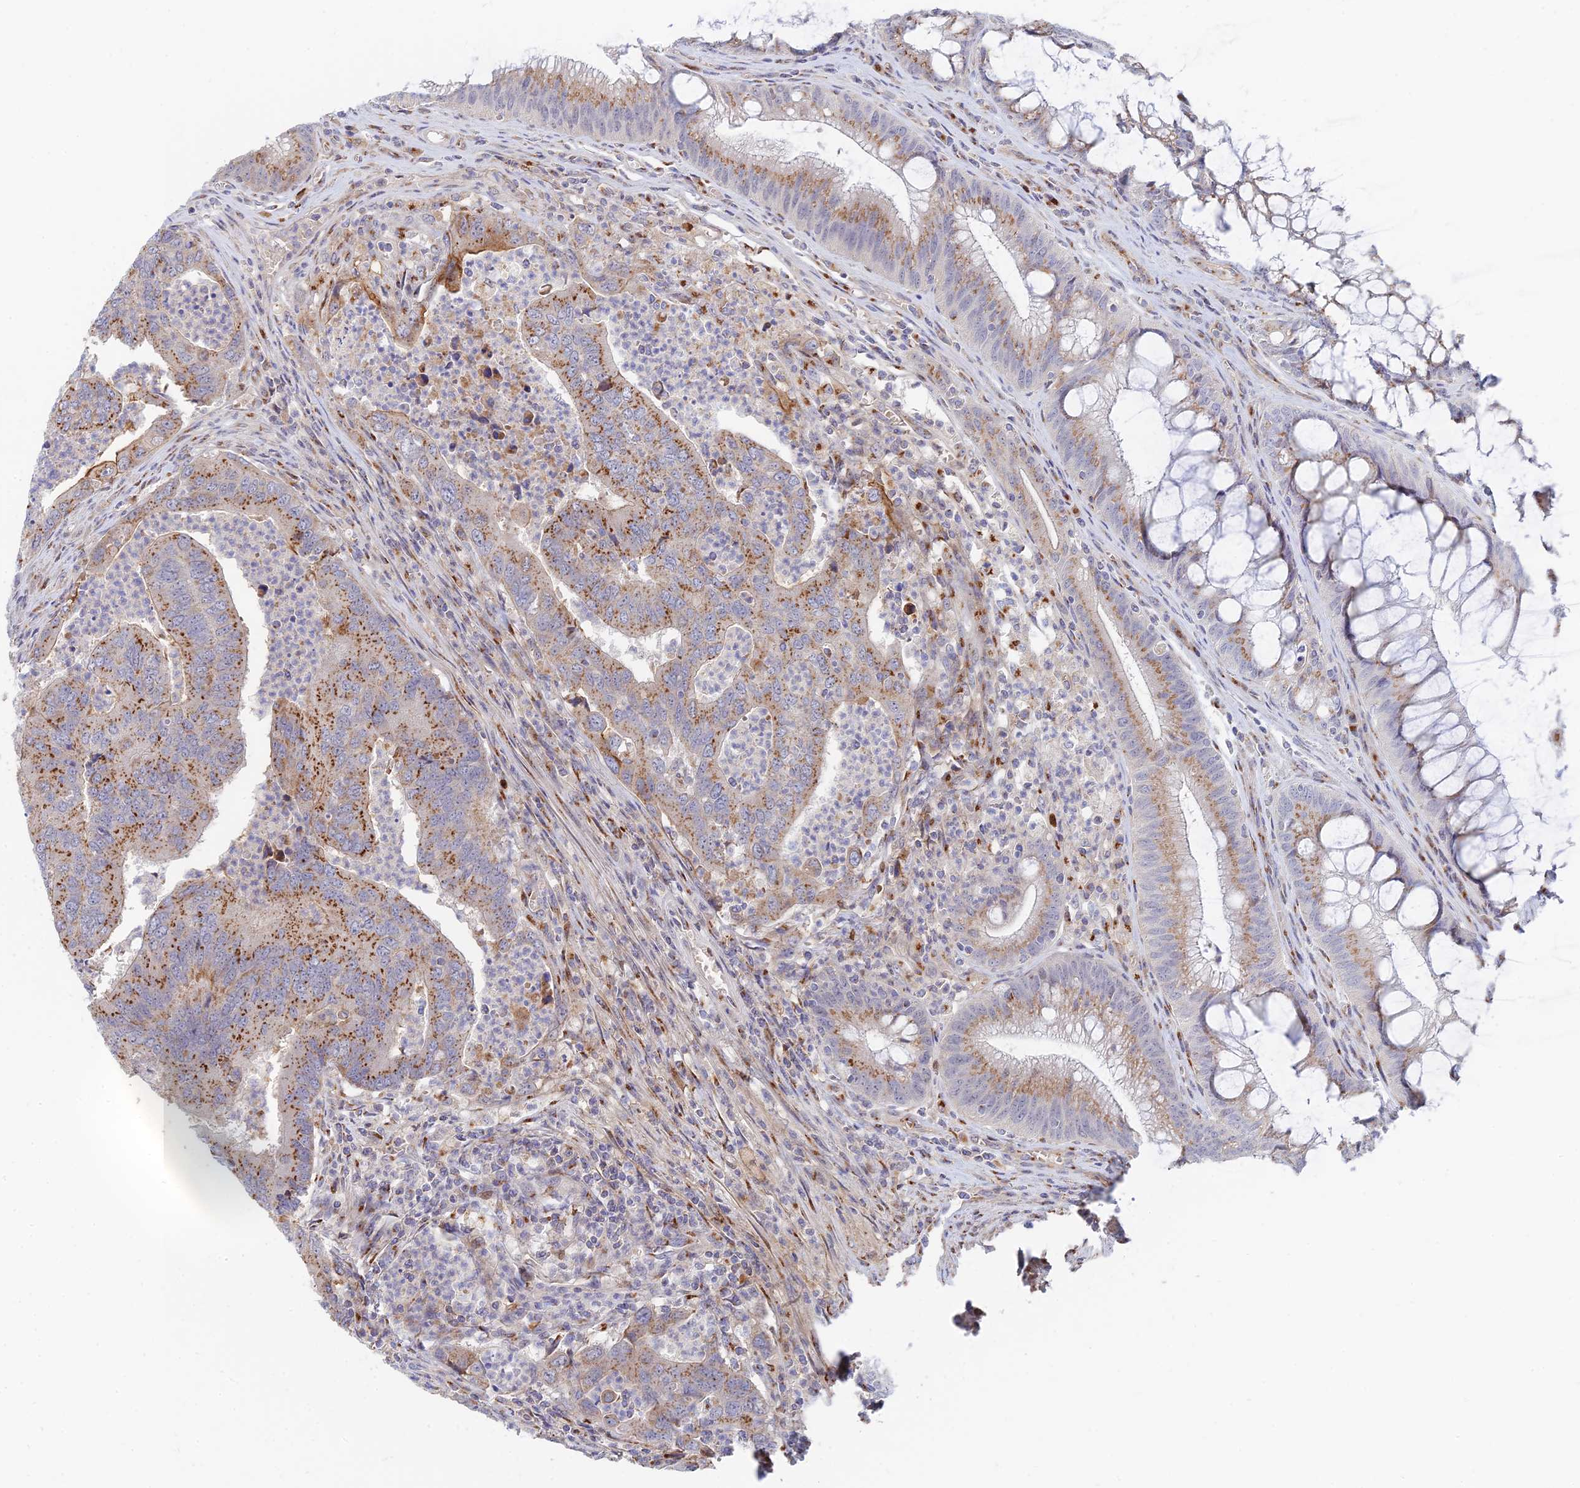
{"staining": {"intensity": "moderate", "quantity": ">75%", "location": "cytoplasmic/membranous"}, "tissue": "colorectal cancer", "cell_type": "Tumor cells", "image_type": "cancer", "snomed": [{"axis": "morphology", "description": "Adenocarcinoma, NOS"}, {"axis": "topography", "description": "Colon"}], "caption": "Adenocarcinoma (colorectal) was stained to show a protein in brown. There is medium levels of moderate cytoplasmic/membranous positivity in about >75% of tumor cells. (brown staining indicates protein expression, while blue staining denotes nuclei).", "gene": "HS2ST1", "patient": {"sex": "female", "age": 67}}